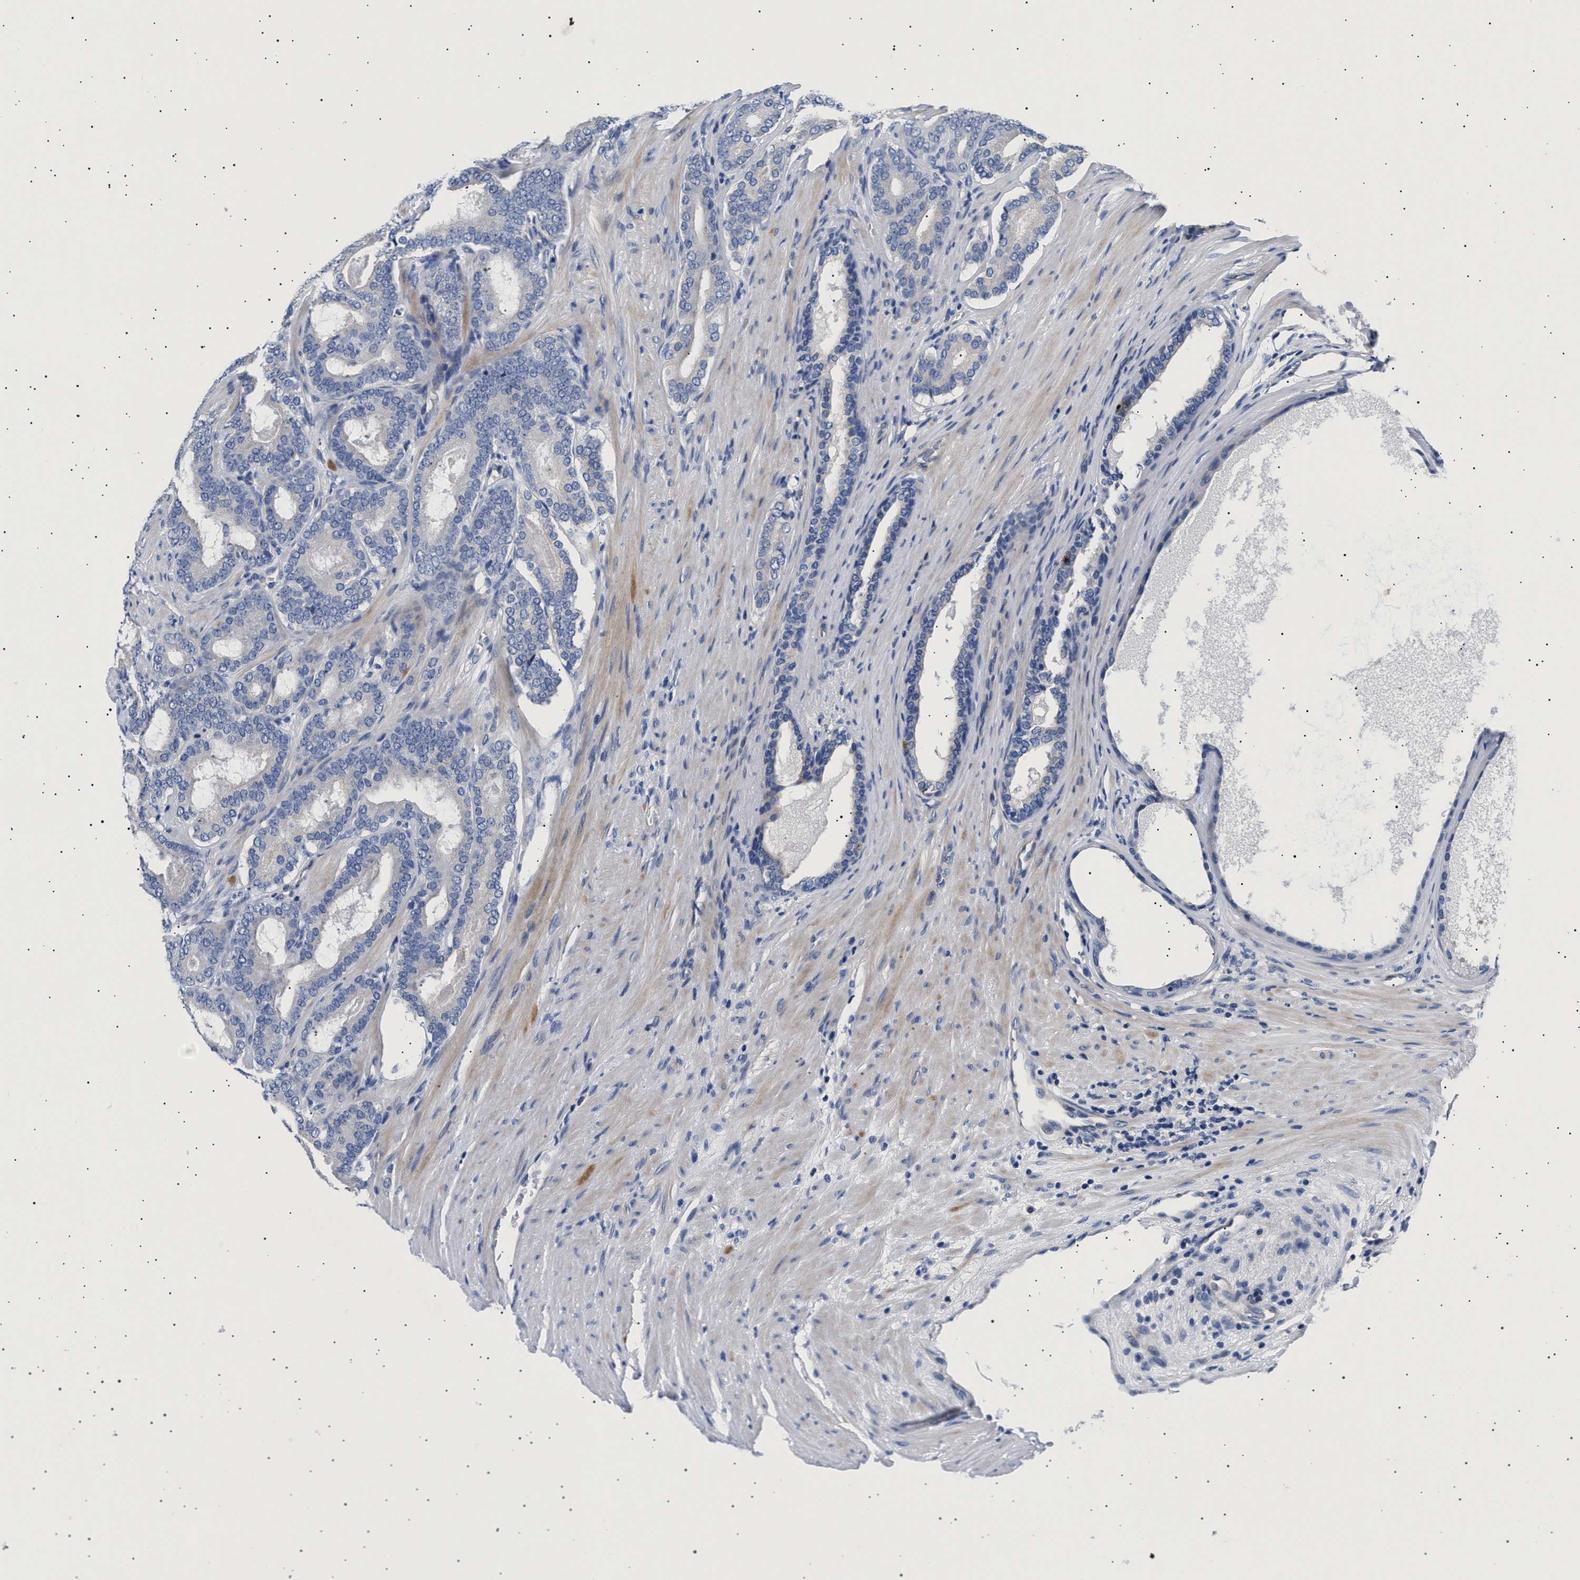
{"staining": {"intensity": "negative", "quantity": "none", "location": "none"}, "tissue": "prostate cancer", "cell_type": "Tumor cells", "image_type": "cancer", "snomed": [{"axis": "morphology", "description": "Adenocarcinoma, High grade"}, {"axis": "topography", "description": "Prostate"}], "caption": "IHC of prostate cancer (high-grade adenocarcinoma) shows no staining in tumor cells. (Stains: DAB immunohistochemistry (IHC) with hematoxylin counter stain, Microscopy: brightfield microscopy at high magnification).", "gene": "HEMGN", "patient": {"sex": "male", "age": 60}}